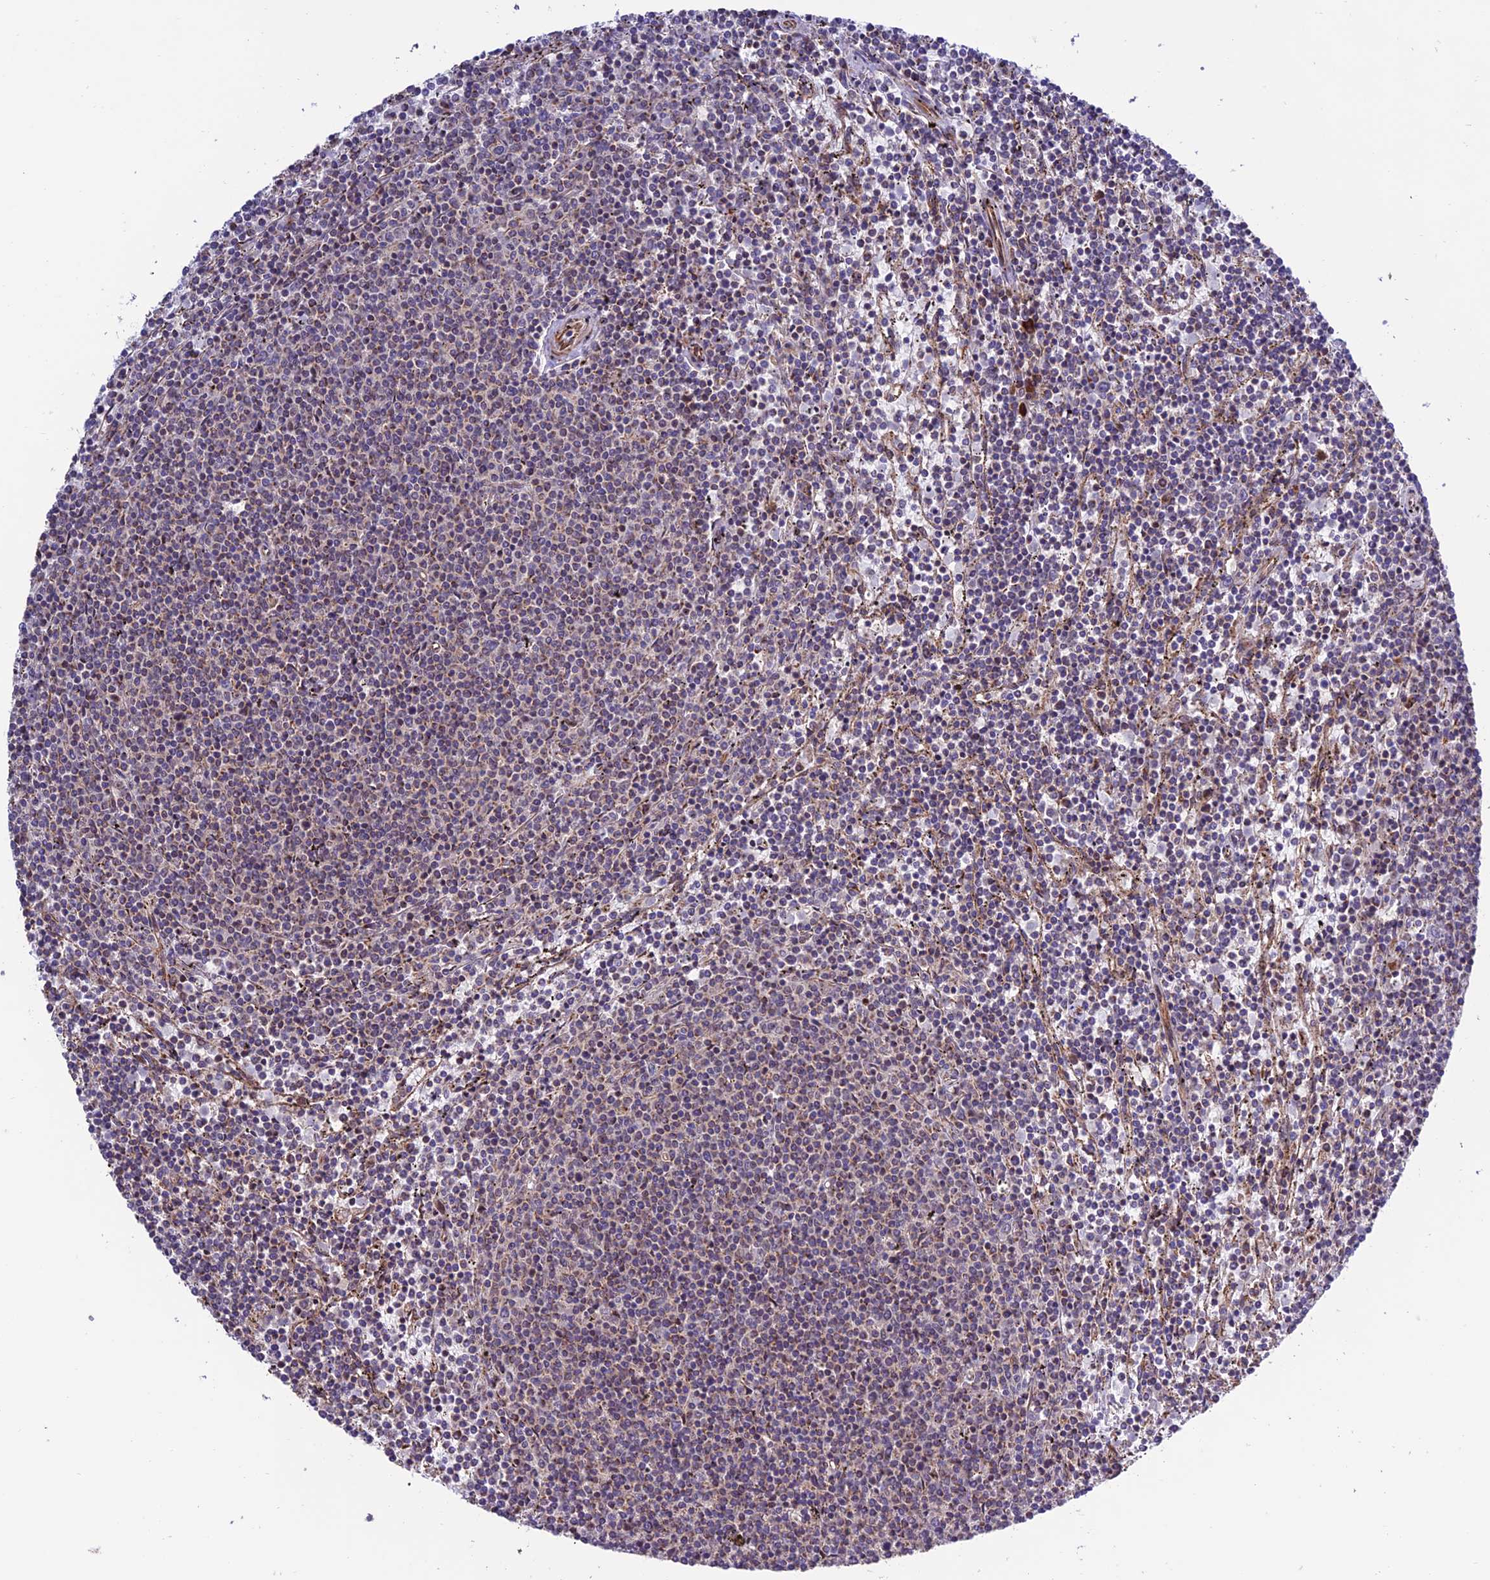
{"staining": {"intensity": "negative", "quantity": "none", "location": "none"}, "tissue": "lymphoma", "cell_type": "Tumor cells", "image_type": "cancer", "snomed": [{"axis": "morphology", "description": "Malignant lymphoma, non-Hodgkin's type, Low grade"}, {"axis": "topography", "description": "Spleen"}], "caption": "A histopathology image of lymphoma stained for a protein shows no brown staining in tumor cells.", "gene": "TNIP3", "patient": {"sex": "female", "age": 50}}